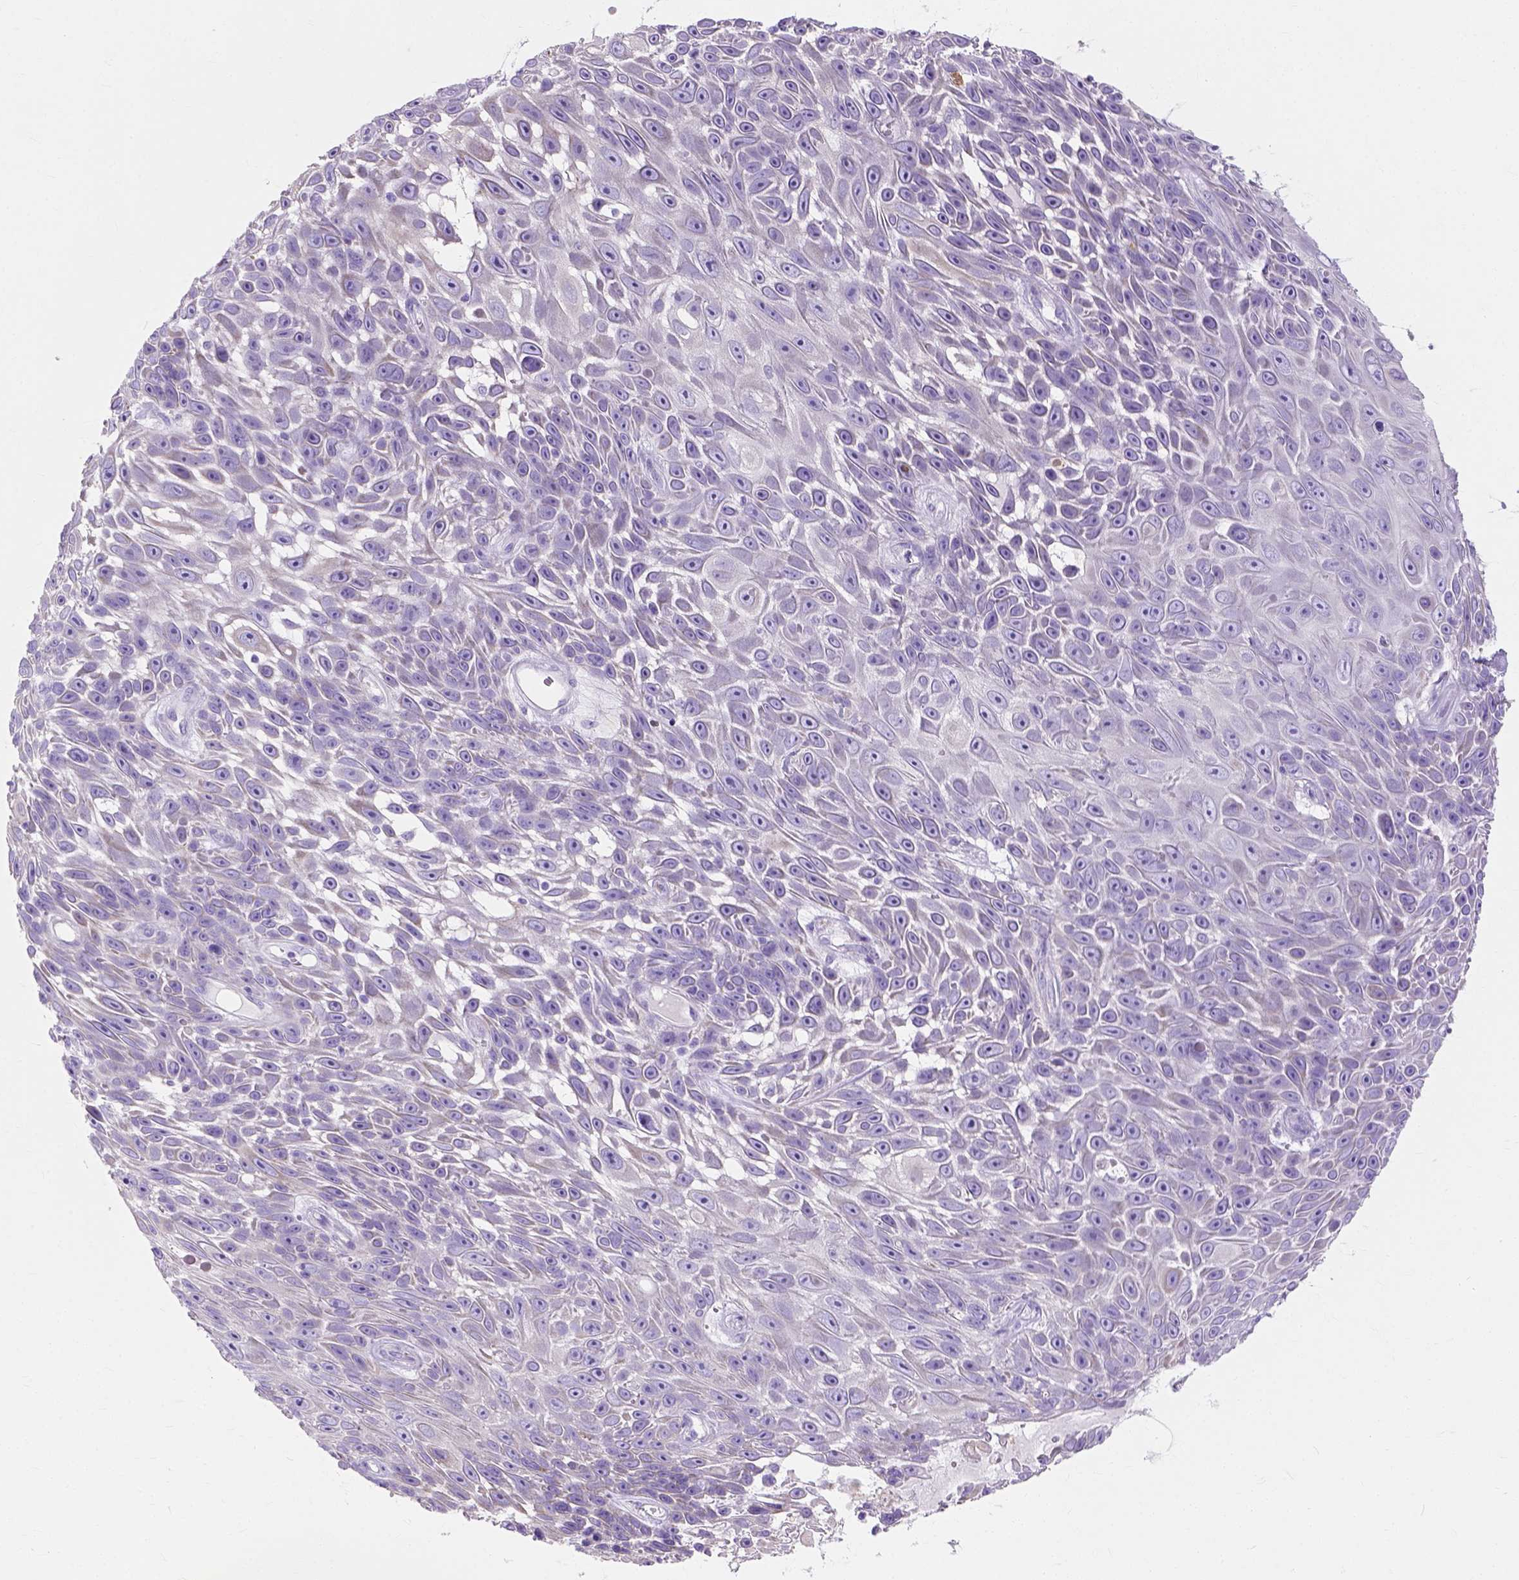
{"staining": {"intensity": "negative", "quantity": "none", "location": "none"}, "tissue": "skin cancer", "cell_type": "Tumor cells", "image_type": "cancer", "snomed": [{"axis": "morphology", "description": "Squamous cell carcinoma, NOS"}, {"axis": "topography", "description": "Skin"}], "caption": "Immunohistochemistry micrograph of neoplastic tissue: skin cancer stained with DAB demonstrates no significant protein expression in tumor cells. (DAB IHC, high magnification).", "gene": "MYH15", "patient": {"sex": "male", "age": 82}}